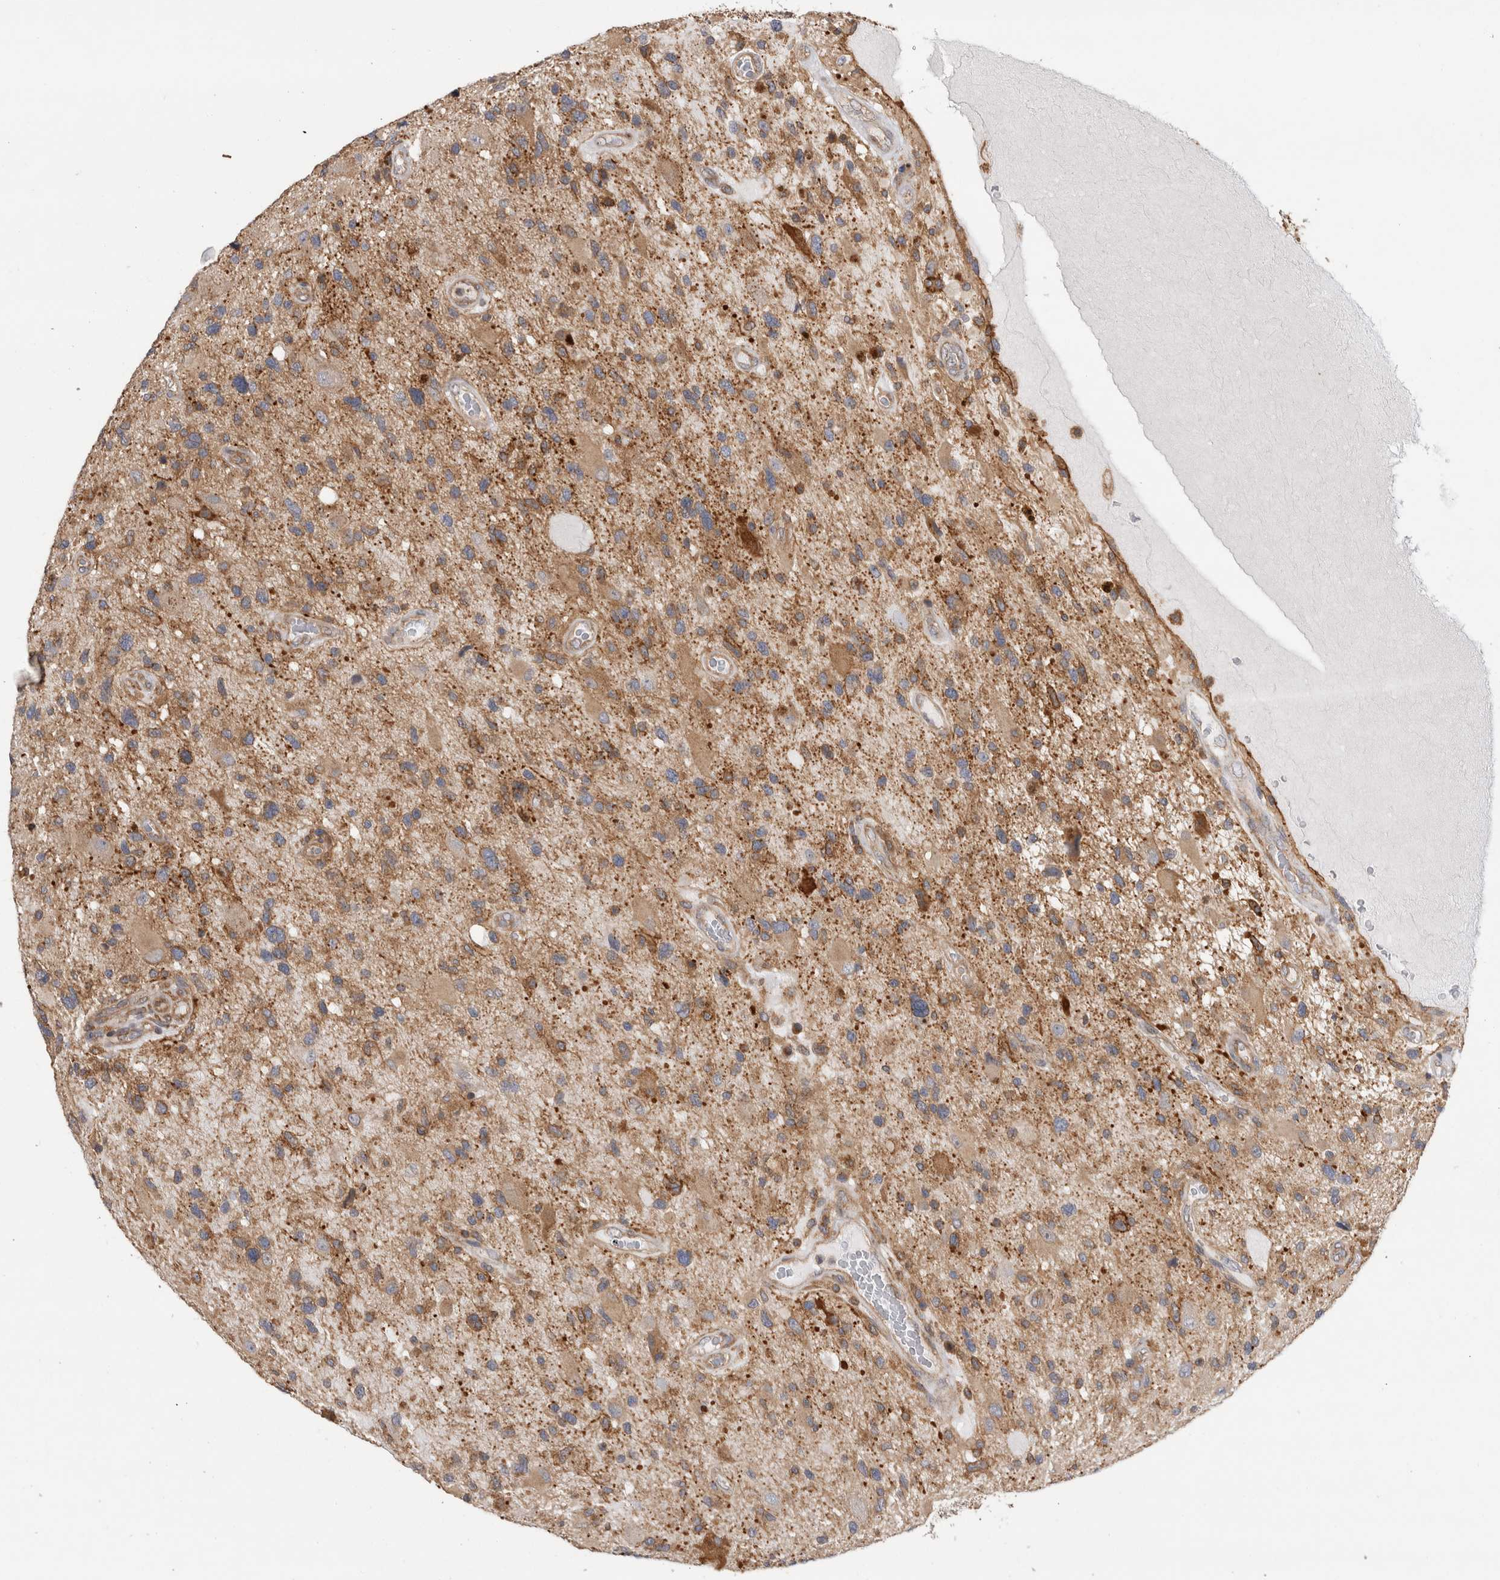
{"staining": {"intensity": "moderate", "quantity": "25%-75%", "location": "cytoplasmic/membranous"}, "tissue": "glioma", "cell_type": "Tumor cells", "image_type": "cancer", "snomed": [{"axis": "morphology", "description": "Glioma, malignant, High grade"}, {"axis": "topography", "description": "Brain"}], "caption": "Immunohistochemical staining of human malignant high-grade glioma displays medium levels of moderate cytoplasmic/membranous protein expression in about 25%-75% of tumor cells.", "gene": "GRIK2", "patient": {"sex": "male", "age": 33}}